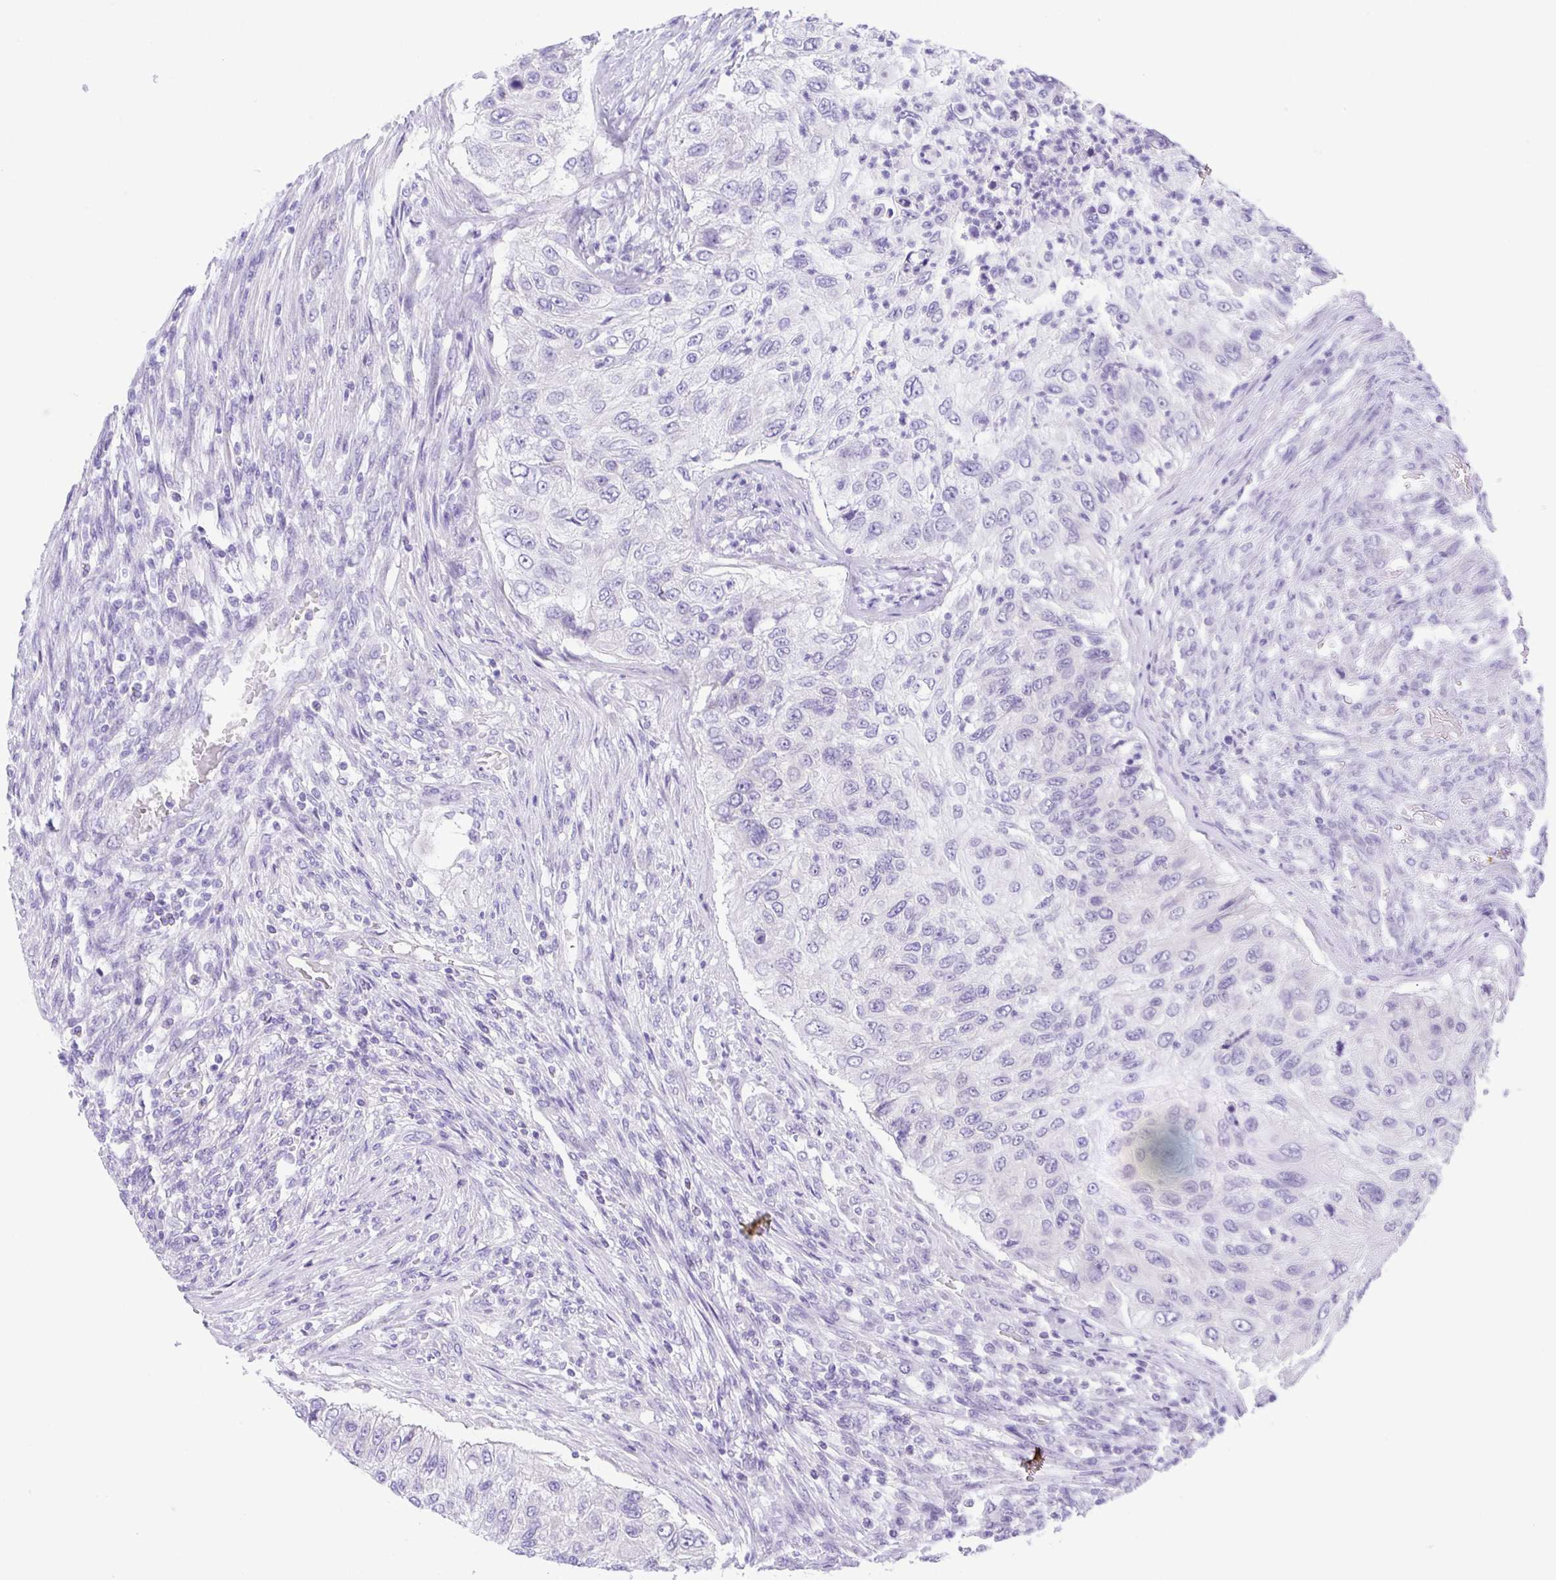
{"staining": {"intensity": "negative", "quantity": "none", "location": "none"}, "tissue": "urothelial cancer", "cell_type": "Tumor cells", "image_type": "cancer", "snomed": [{"axis": "morphology", "description": "Urothelial carcinoma, High grade"}, {"axis": "topography", "description": "Urinary bladder"}], "caption": "Tumor cells show no significant protein staining in high-grade urothelial carcinoma.", "gene": "LUZP4", "patient": {"sex": "female", "age": 60}}